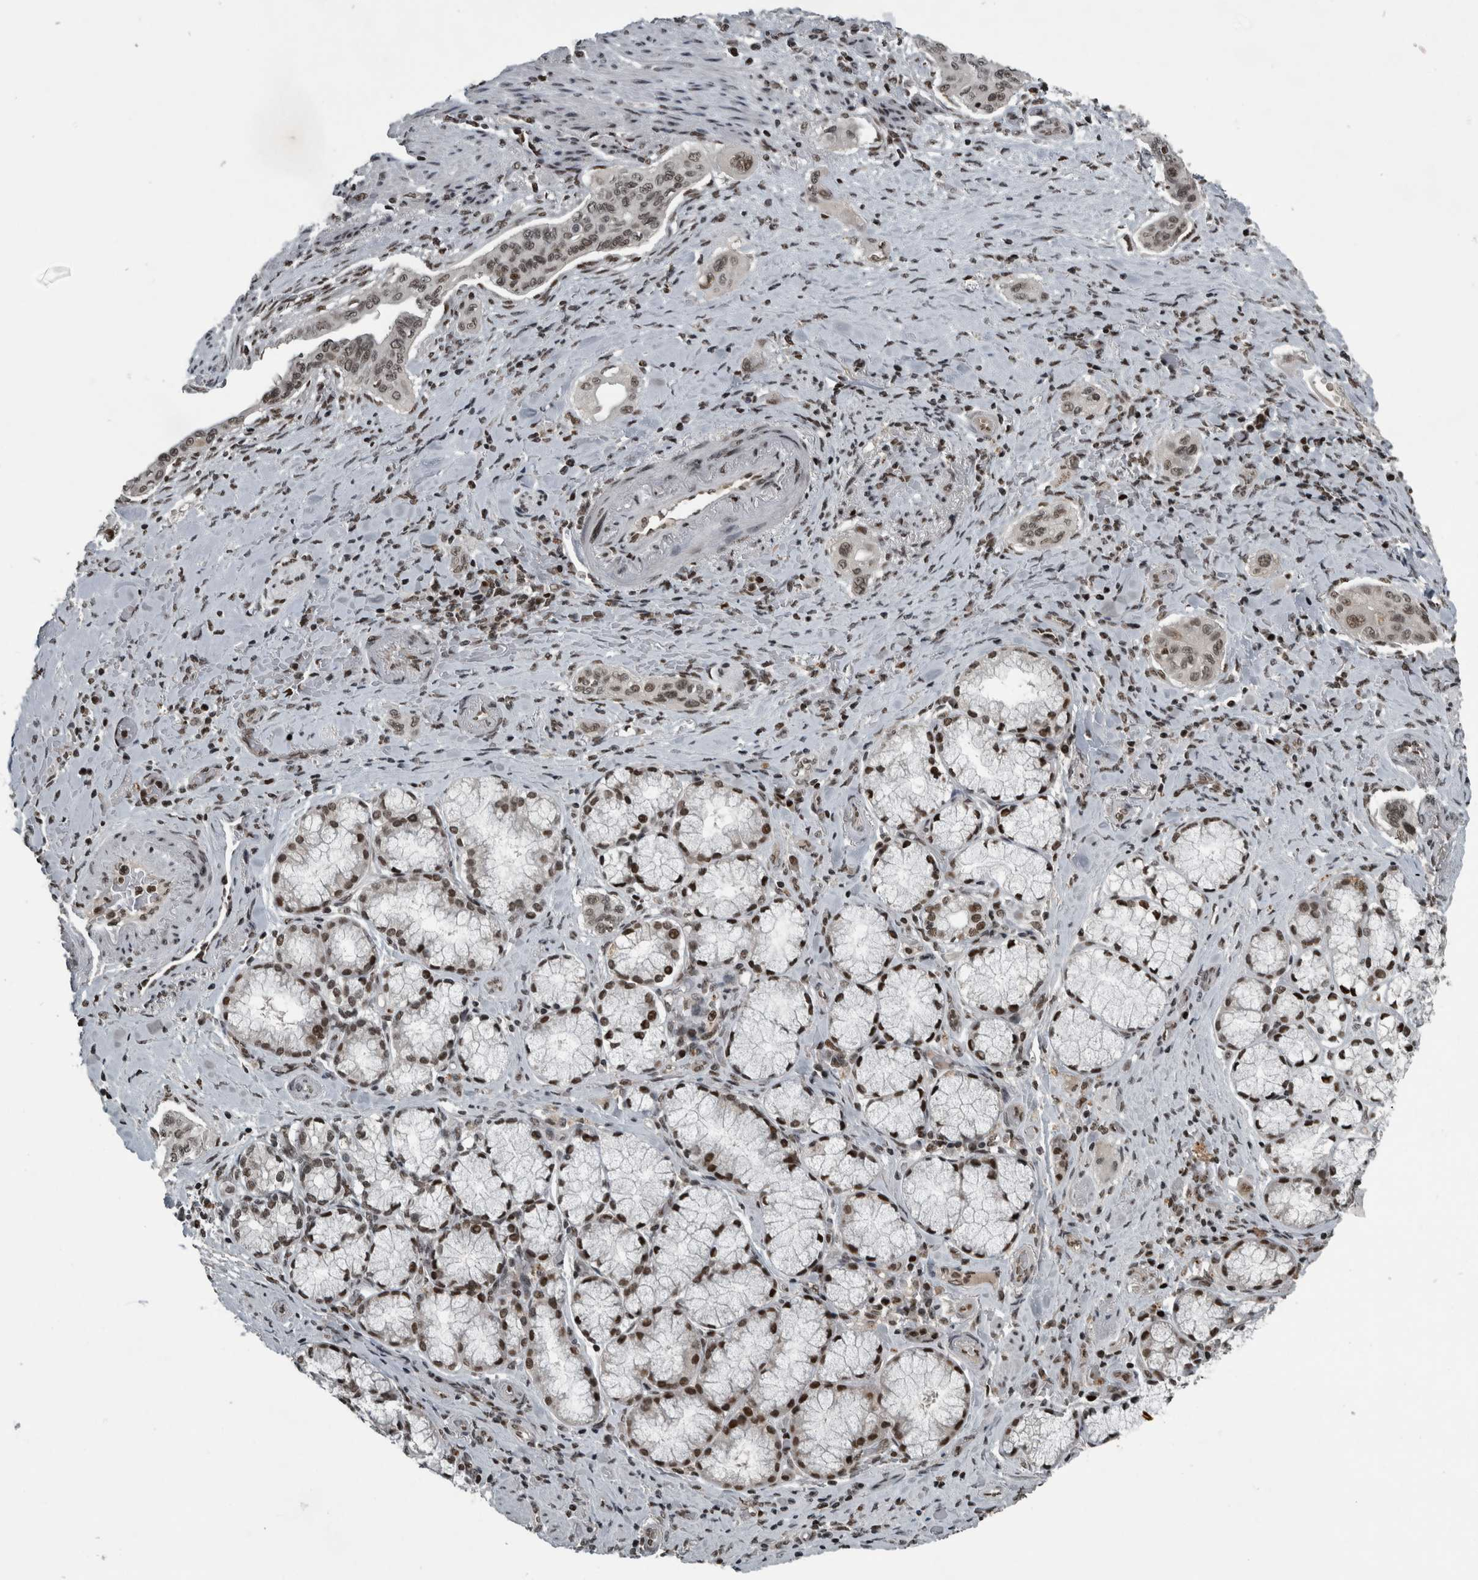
{"staining": {"intensity": "moderate", "quantity": ">75%", "location": "nuclear"}, "tissue": "pancreatic cancer", "cell_type": "Tumor cells", "image_type": "cancer", "snomed": [{"axis": "morphology", "description": "Adenocarcinoma, NOS"}, {"axis": "topography", "description": "Pancreas"}], "caption": "Protein staining shows moderate nuclear positivity in approximately >75% of tumor cells in pancreatic adenocarcinoma.", "gene": "UNC50", "patient": {"sex": "male", "age": 77}}